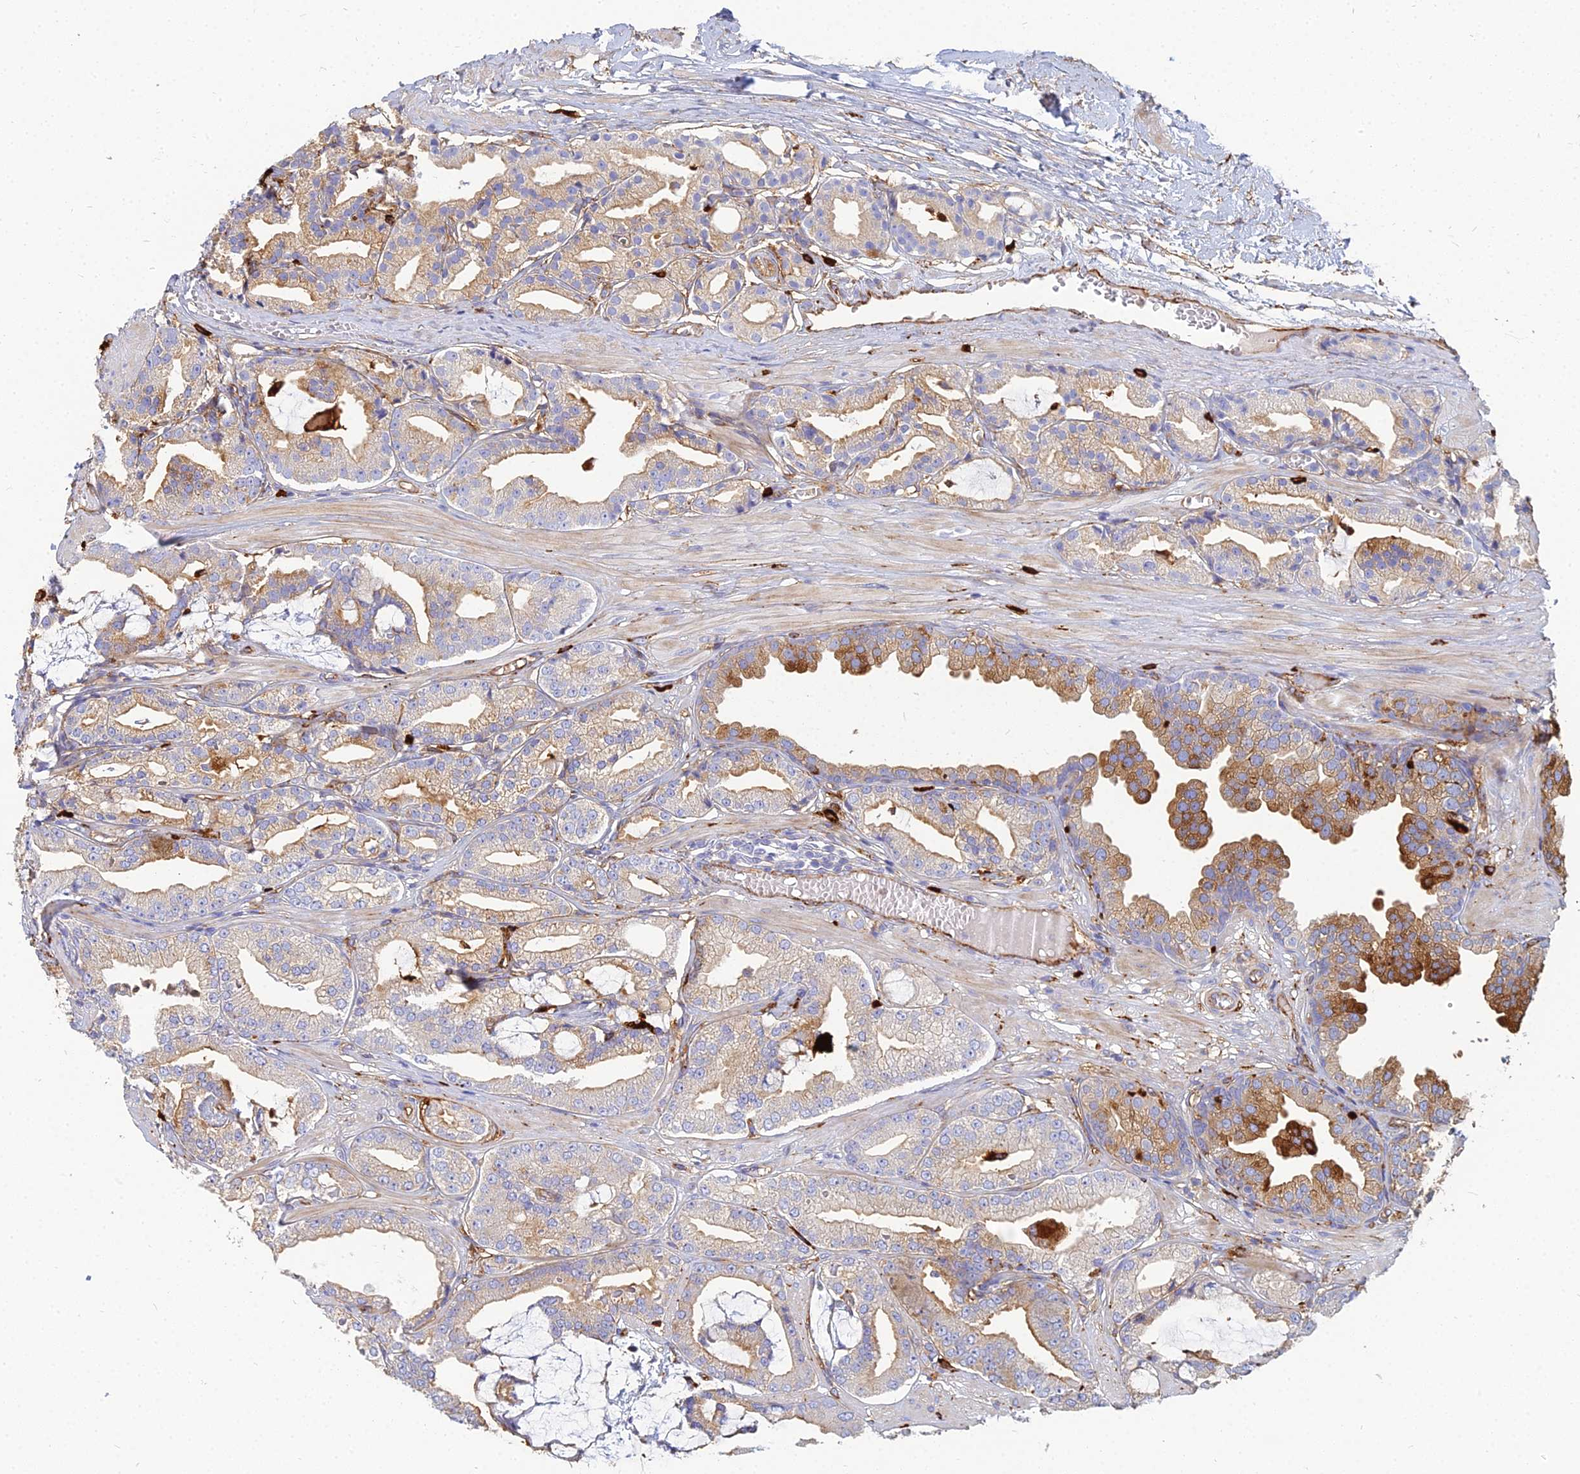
{"staining": {"intensity": "moderate", "quantity": ">75%", "location": "cytoplasmic/membranous"}, "tissue": "prostate cancer", "cell_type": "Tumor cells", "image_type": "cancer", "snomed": [{"axis": "morphology", "description": "Adenocarcinoma, High grade"}, {"axis": "topography", "description": "Prostate"}], "caption": "Immunohistochemistry (IHC) photomicrograph of neoplastic tissue: human prostate cancer stained using immunohistochemistry (IHC) reveals medium levels of moderate protein expression localized specifically in the cytoplasmic/membranous of tumor cells, appearing as a cytoplasmic/membranous brown color.", "gene": "VAT1", "patient": {"sex": "male", "age": 71}}